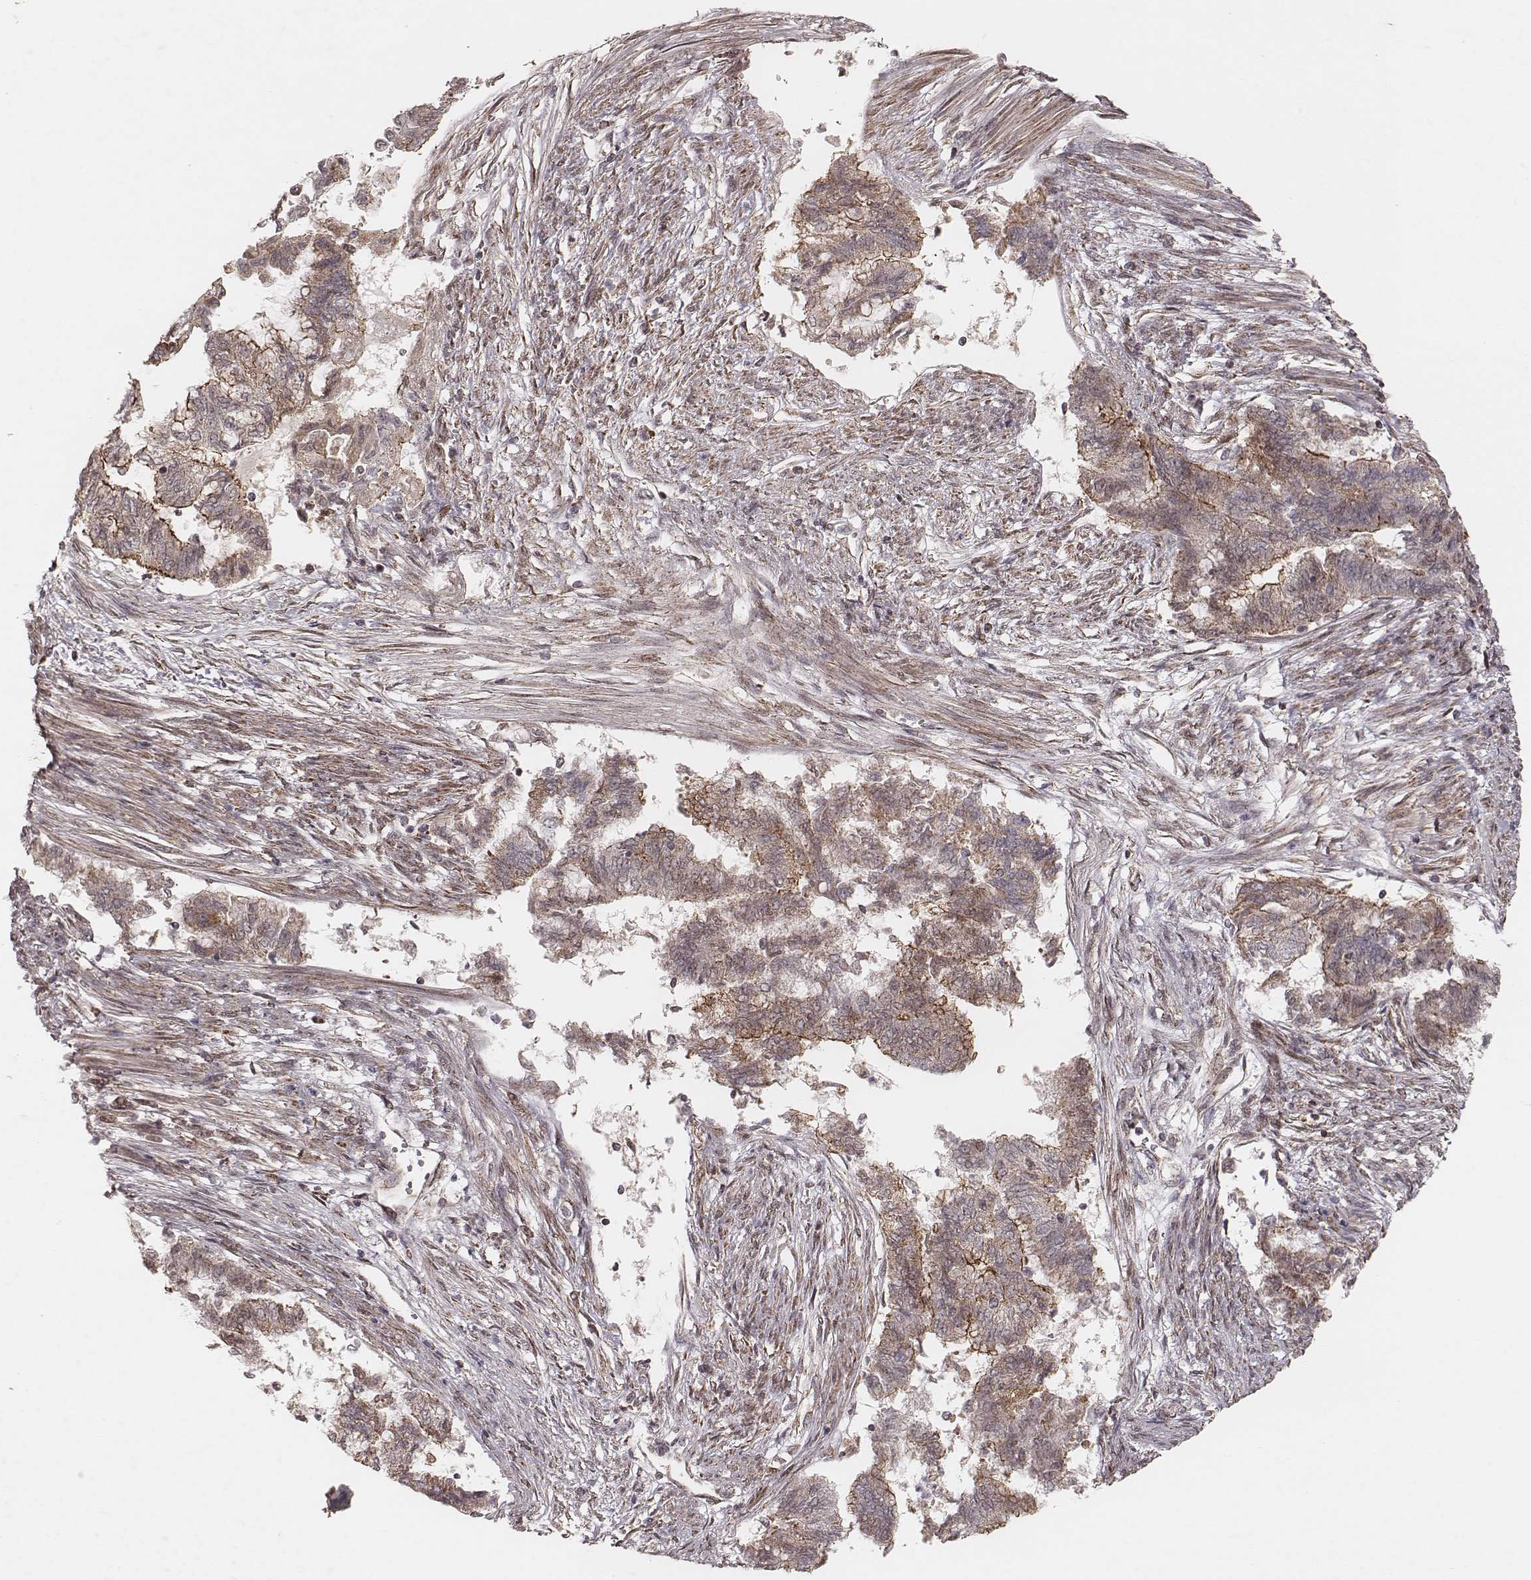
{"staining": {"intensity": "moderate", "quantity": ">75%", "location": "cytoplasmic/membranous"}, "tissue": "endometrial cancer", "cell_type": "Tumor cells", "image_type": "cancer", "snomed": [{"axis": "morphology", "description": "Adenocarcinoma, NOS"}, {"axis": "topography", "description": "Endometrium"}], "caption": "Tumor cells reveal medium levels of moderate cytoplasmic/membranous expression in about >75% of cells in endometrial adenocarcinoma. The protein is stained brown, and the nuclei are stained in blue (DAB (3,3'-diaminobenzidine) IHC with brightfield microscopy, high magnification).", "gene": "NDUFA7", "patient": {"sex": "female", "age": 65}}